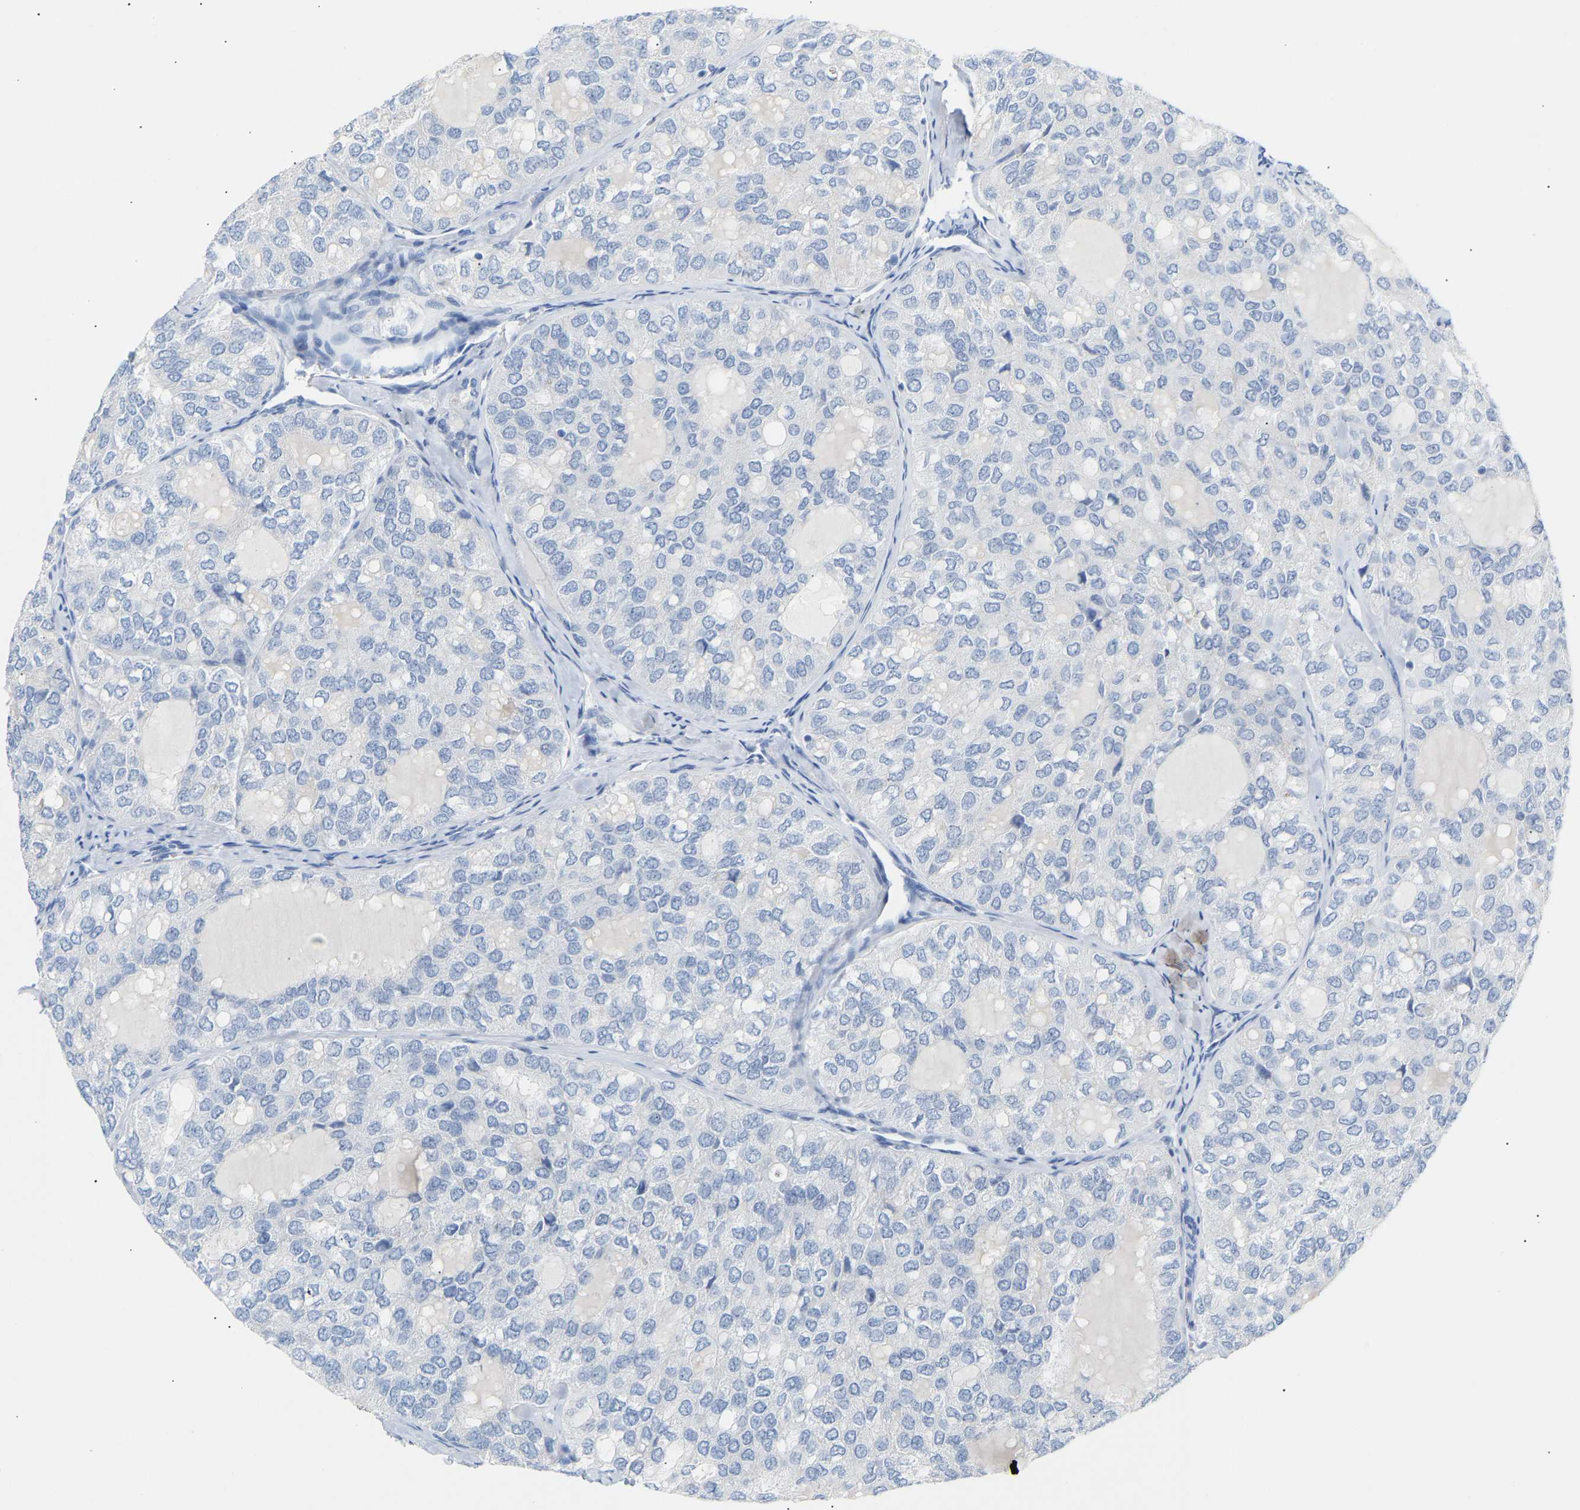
{"staining": {"intensity": "negative", "quantity": "none", "location": "none"}, "tissue": "thyroid cancer", "cell_type": "Tumor cells", "image_type": "cancer", "snomed": [{"axis": "morphology", "description": "Follicular adenoma carcinoma, NOS"}, {"axis": "topography", "description": "Thyroid gland"}], "caption": "Thyroid cancer (follicular adenoma carcinoma) stained for a protein using IHC exhibits no staining tumor cells.", "gene": "PEX1", "patient": {"sex": "male", "age": 75}}